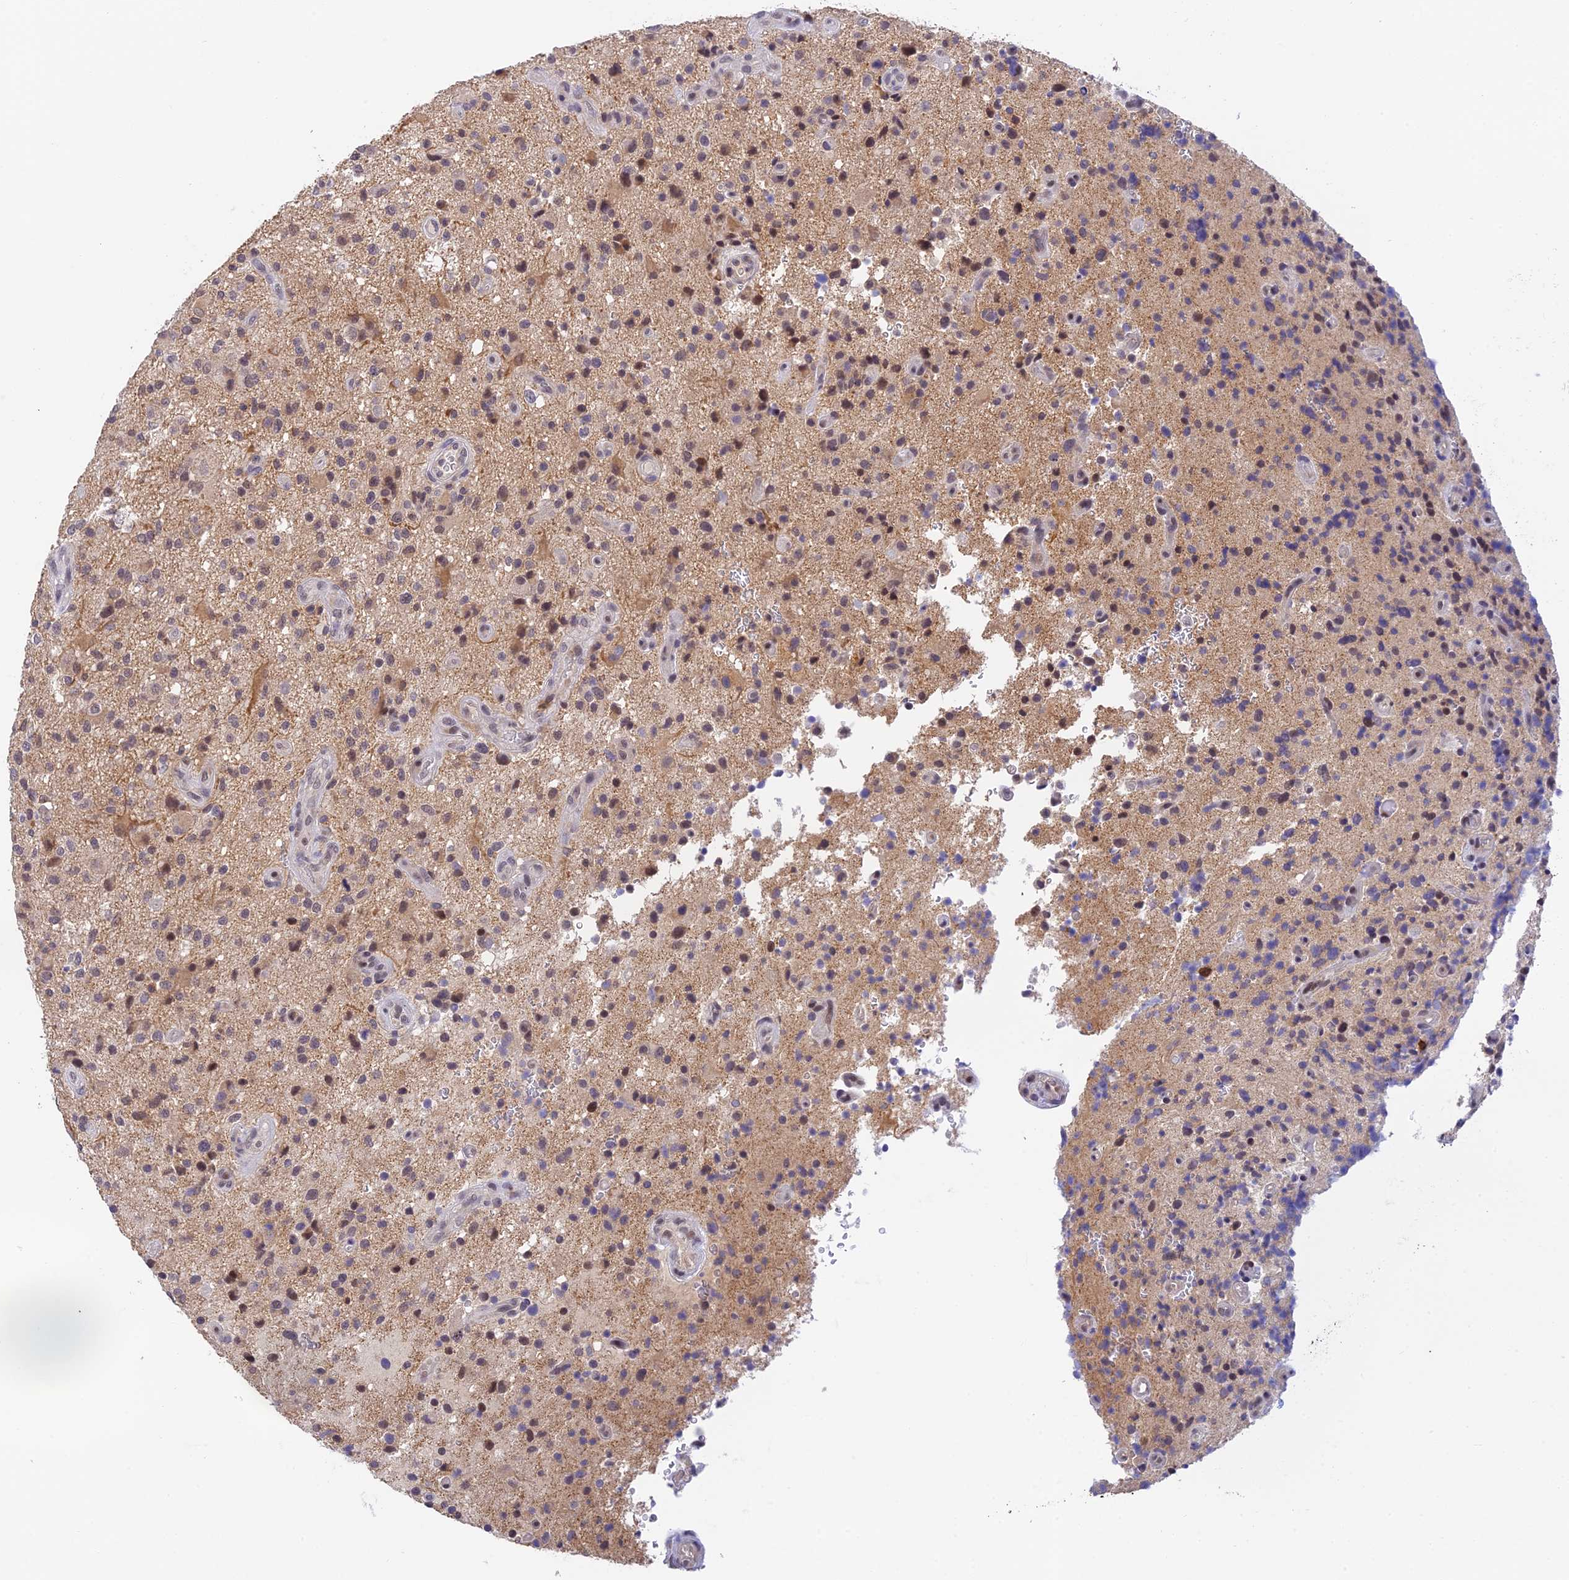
{"staining": {"intensity": "moderate", "quantity": "<25%", "location": "nuclear"}, "tissue": "glioma", "cell_type": "Tumor cells", "image_type": "cancer", "snomed": [{"axis": "morphology", "description": "Glioma, malignant, High grade"}, {"axis": "topography", "description": "Brain"}], "caption": "IHC histopathology image of neoplastic tissue: glioma stained using immunohistochemistry (IHC) shows low levels of moderate protein expression localized specifically in the nuclear of tumor cells, appearing as a nuclear brown color.", "gene": "PEX16", "patient": {"sex": "male", "age": 47}}